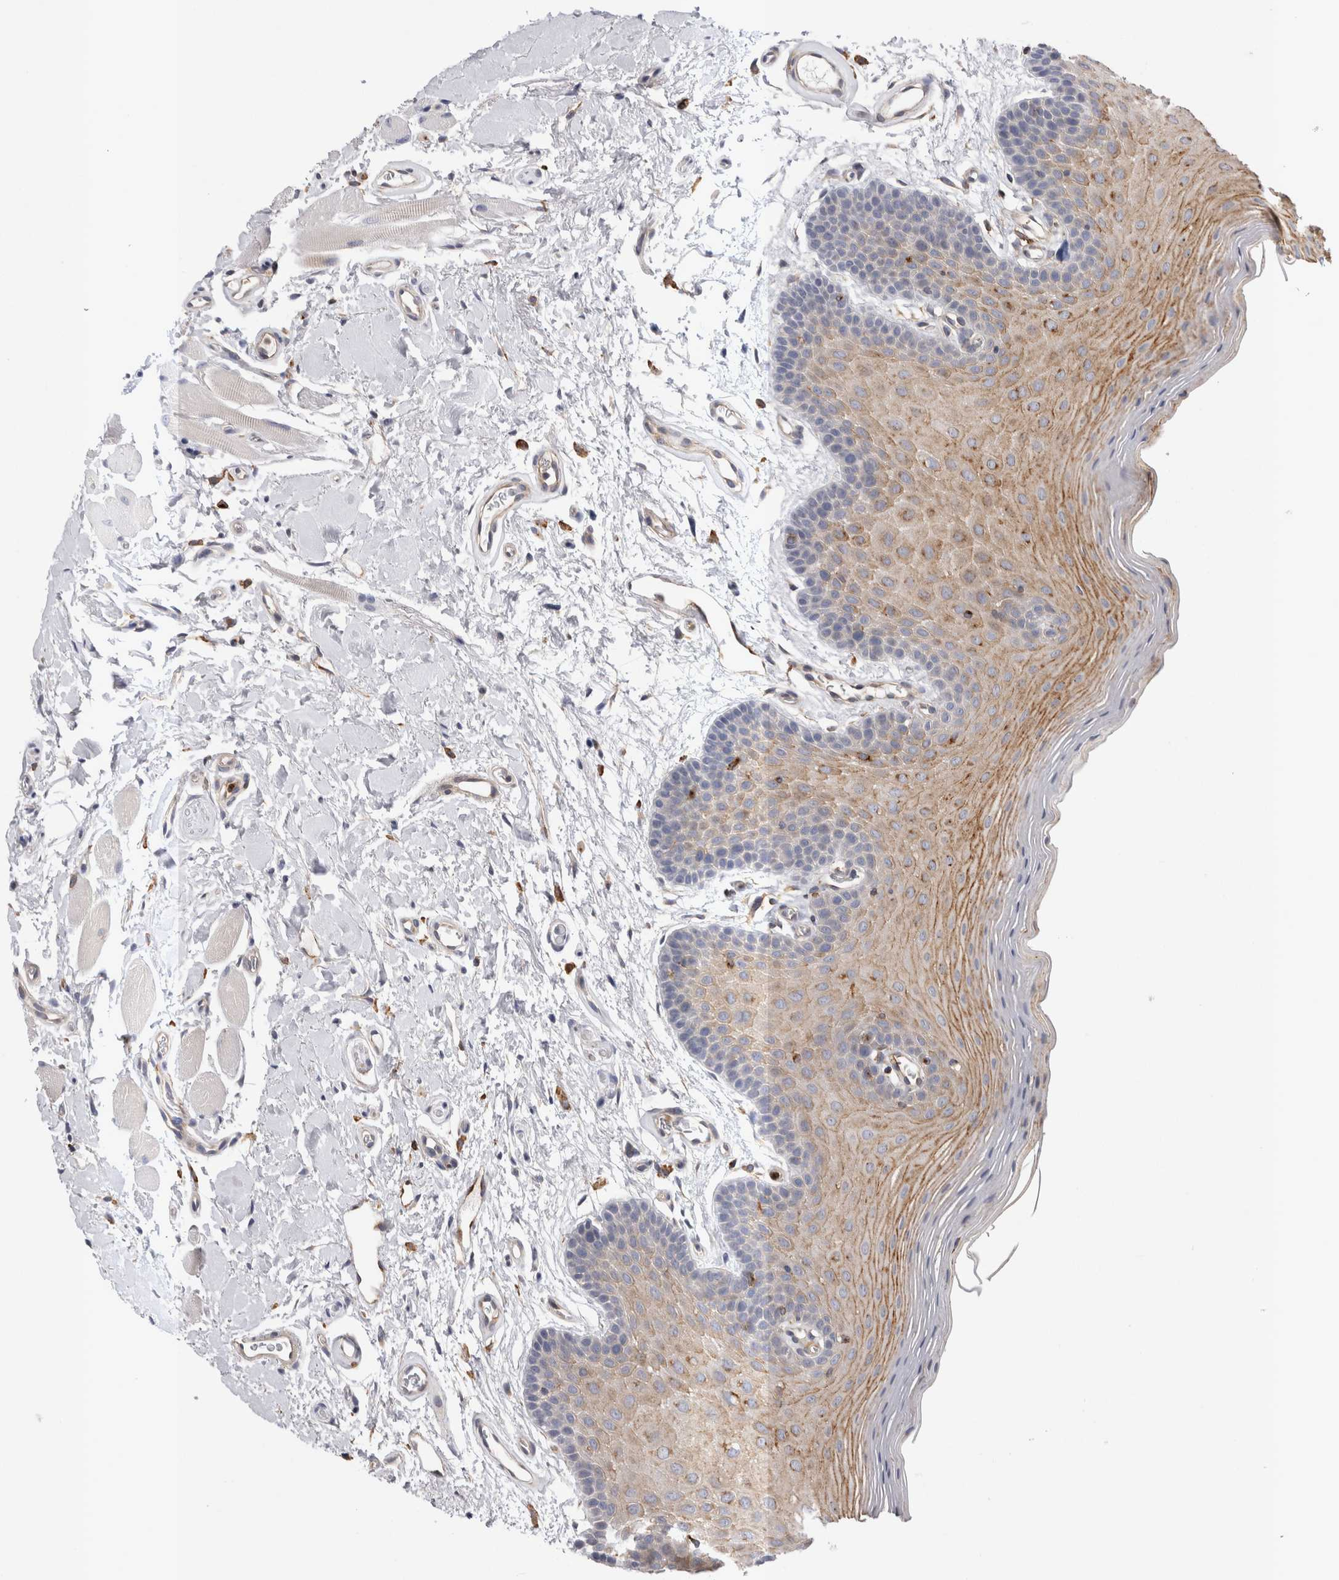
{"staining": {"intensity": "moderate", "quantity": "25%-75%", "location": "cytoplasmic/membranous"}, "tissue": "oral mucosa", "cell_type": "Squamous epithelial cells", "image_type": "normal", "snomed": [{"axis": "morphology", "description": "Normal tissue, NOS"}, {"axis": "topography", "description": "Oral tissue"}], "caption": "Immunohistochemistry (DAB) staining of unremarkable human oral mucosa reveals moderate cytoplasmic/membranous protein expression in approximately 25%-75% of squamous epithelial cells. The staining was performed using DAB, with brown indicating positive protein expression. Nuclei are stained blue with hematoxylin.", "gene": "RAB11FIP1", "patient": {"sex": "male", "age": 62}}